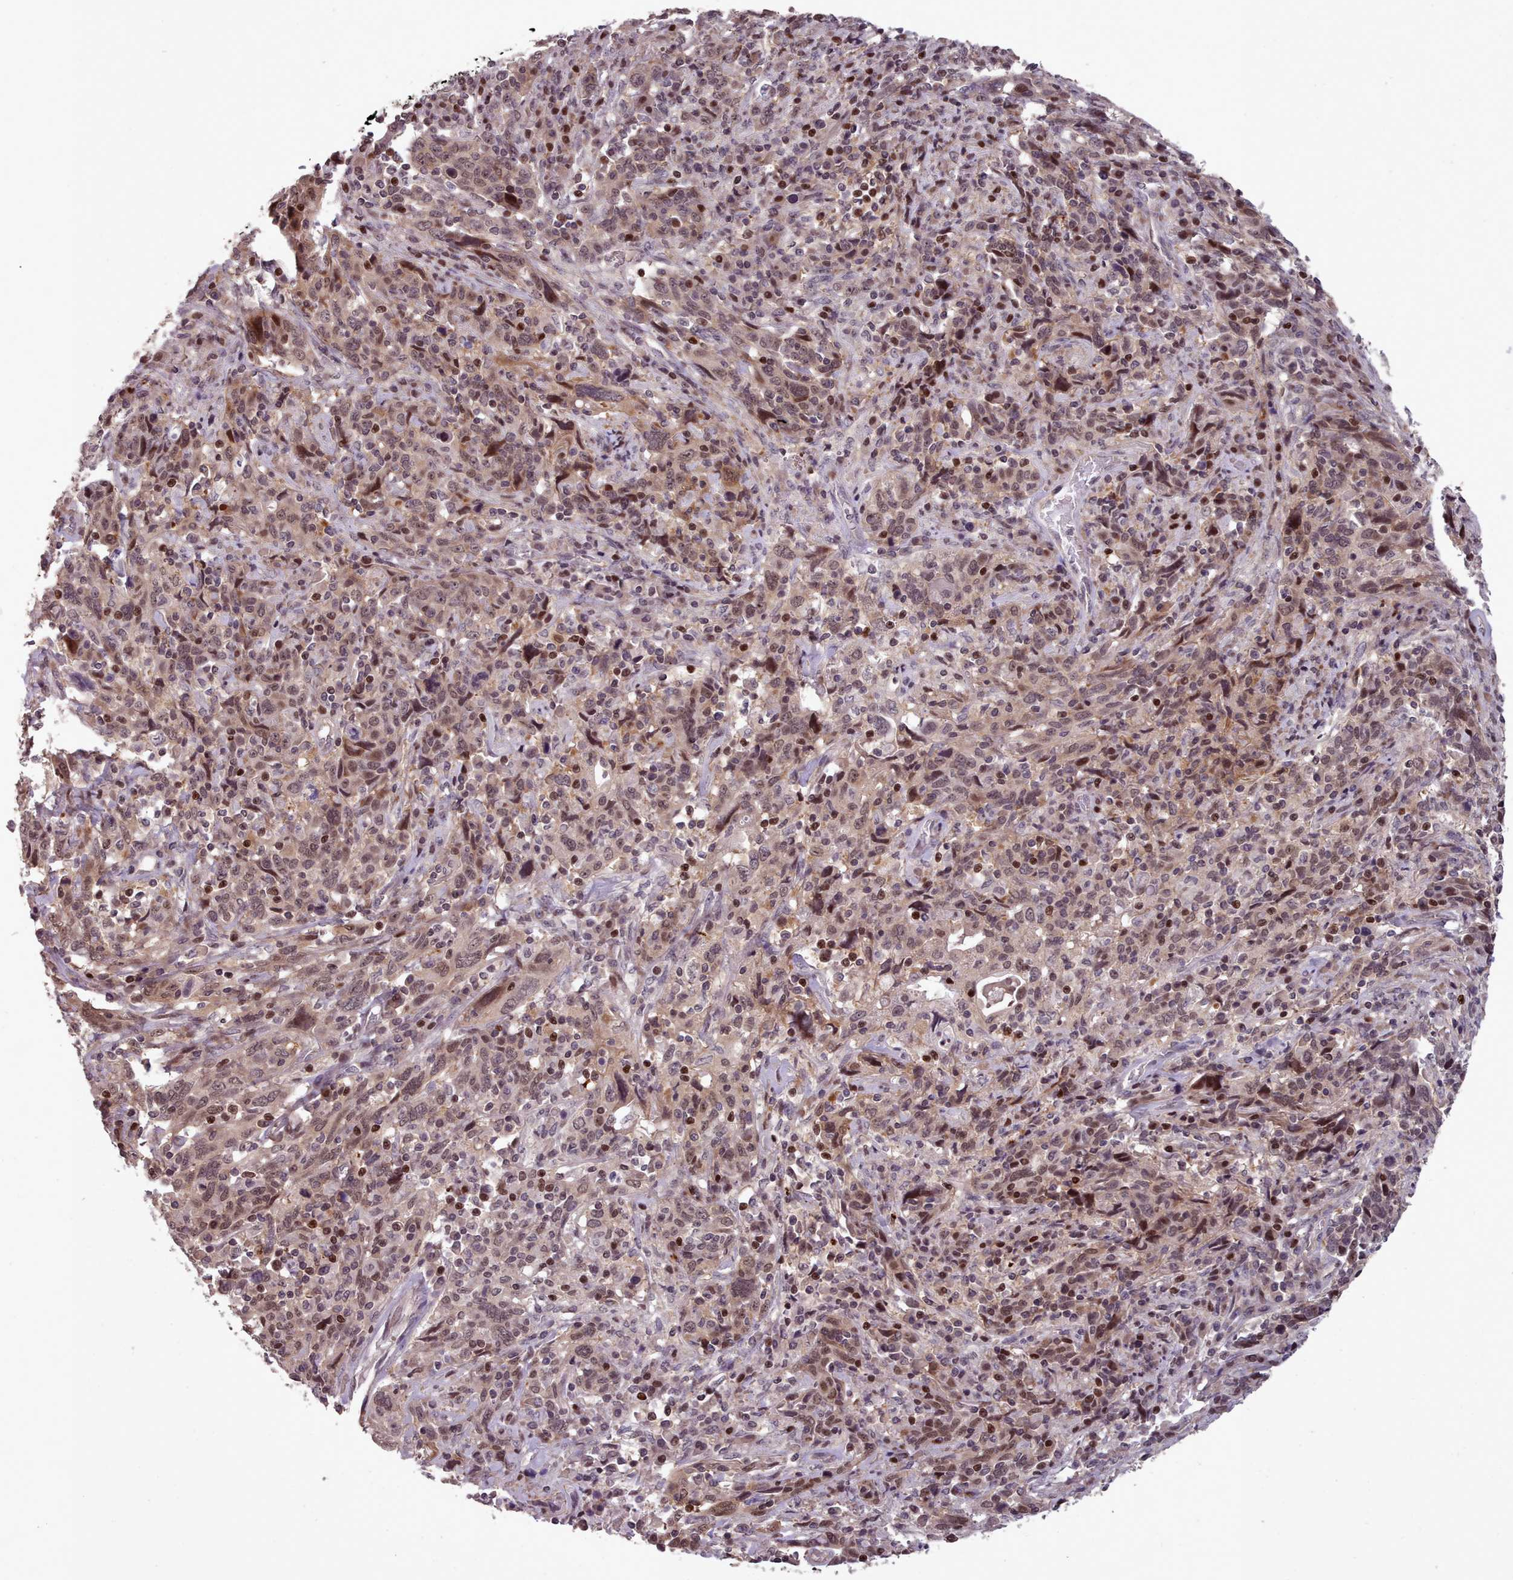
{"staining": {"intensity": "weak", "quantity": ">75%", "location": "nuclear"}, "tissue": "cervical cancer", "cell_type": "Tumor cells", "image_type": "cancer", "snomed": [{"axis": "morphology", "description": "Squamous cell carcinoma, NOS"}, {"axis": "topography", "description": "Cervix"}], "caption": "Immunohistochemical staining of cervical cancer (squamous cell carcinoma) exhibits low levels of weak nuclear protein staining in about >75% of tumor cells.", "gene": "ENSA", "patient": {"sex": "female", "age": 46}}